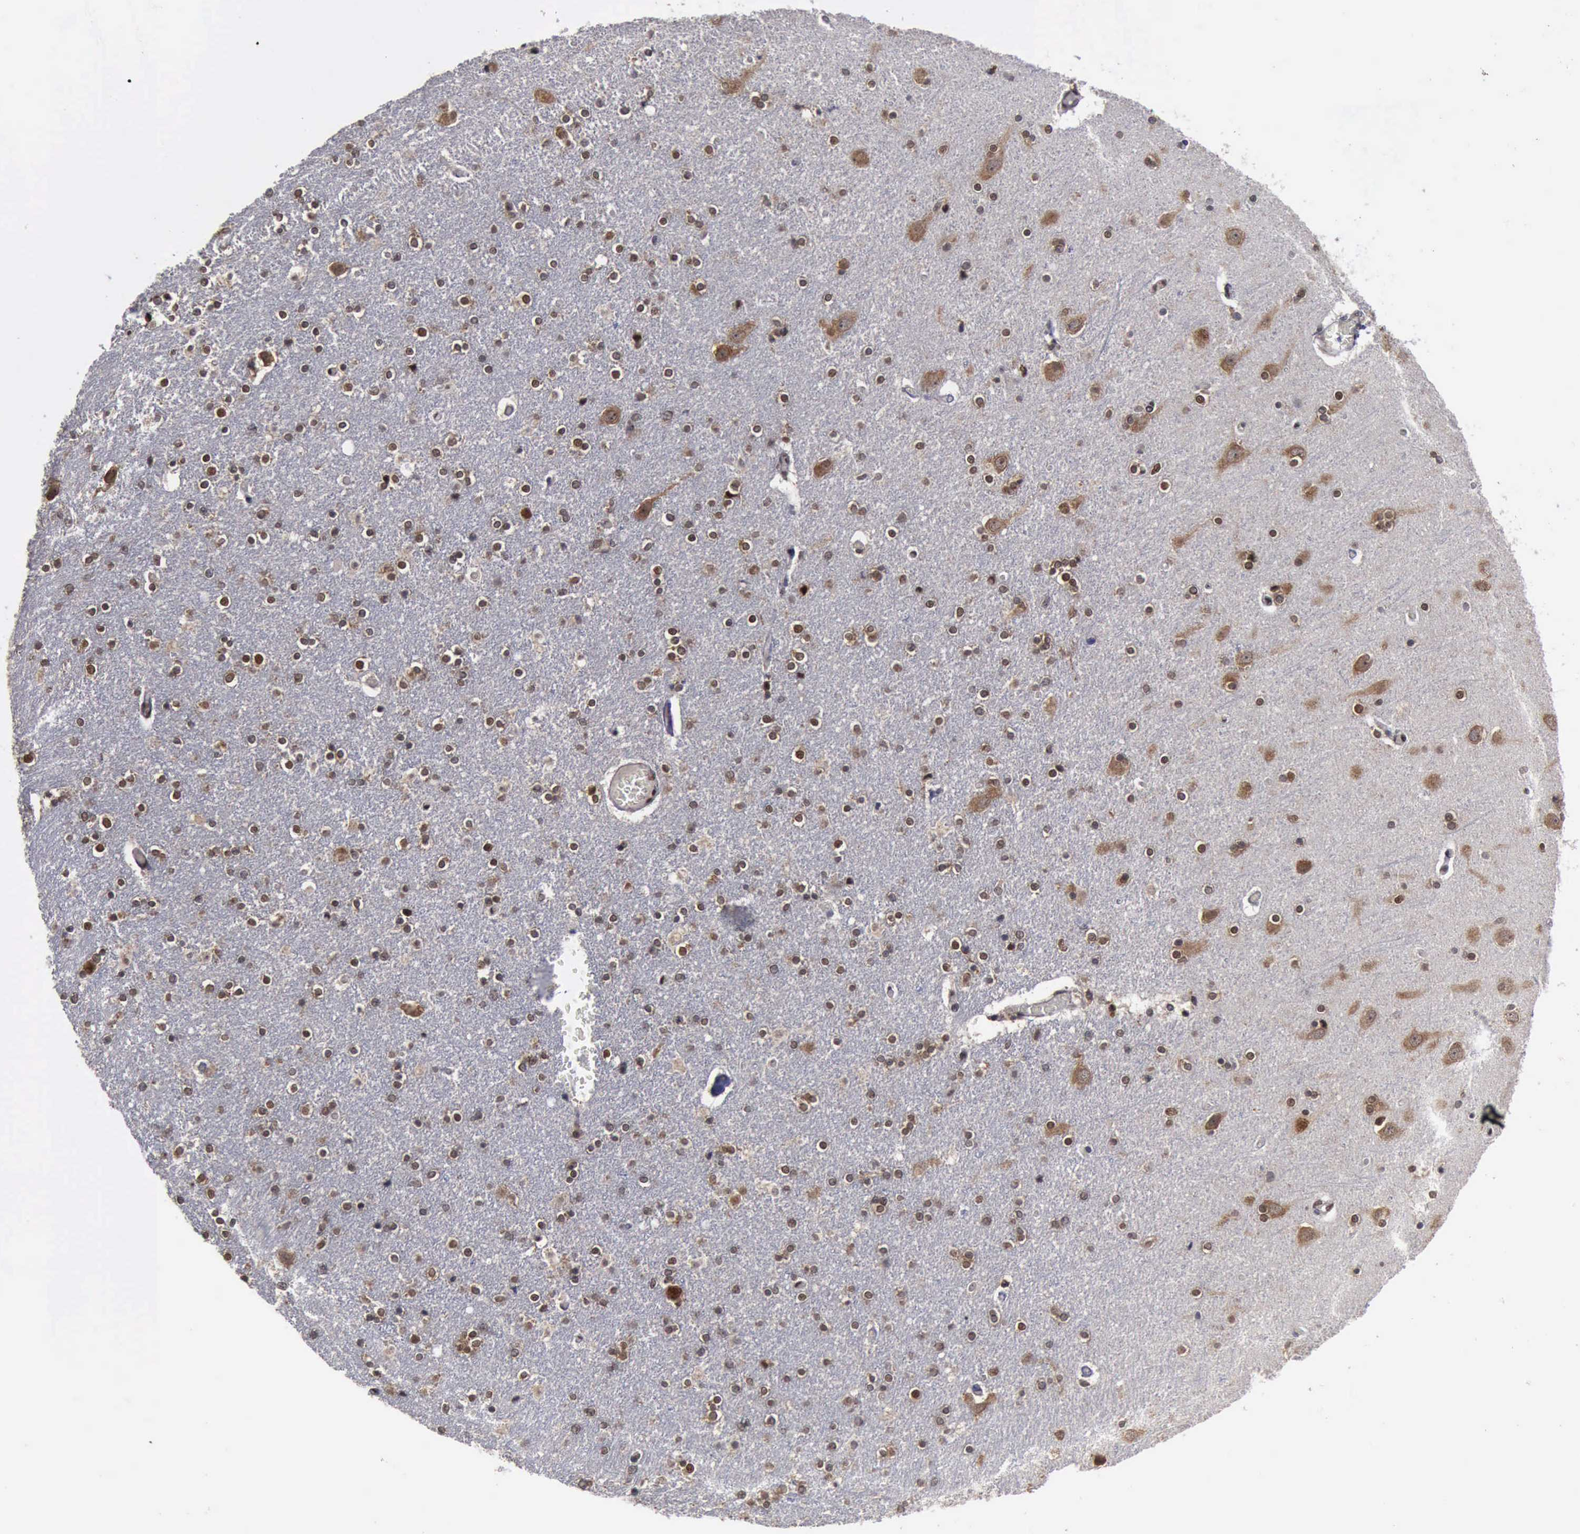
{"staining": {"intensity": "weak", "quantity": ">75%", "location": "cytoplasmic/membranous,nuclear"}, "tissue": "caudate", "cell_type": "Glial cells", "image_type": "normal", "snomed": [{"axis": "morphology", "description": "Normal tissue, NOS"}, {"axis": "topography", "description": "Lateral ventricle wall"}], "caption": "Immunohistochemistry (IHC) (DAB) staining of normal human caudate displays weak cytoplasmic/membranous,nuclear protein positivity in about >75% of glial cells. (Stains: DAB in brown, nuclei in blue, Microscopy: brightfield microscopy at high magnification).", "gene": "RTCB", "patient": {"sex": "female", "age": 54}}